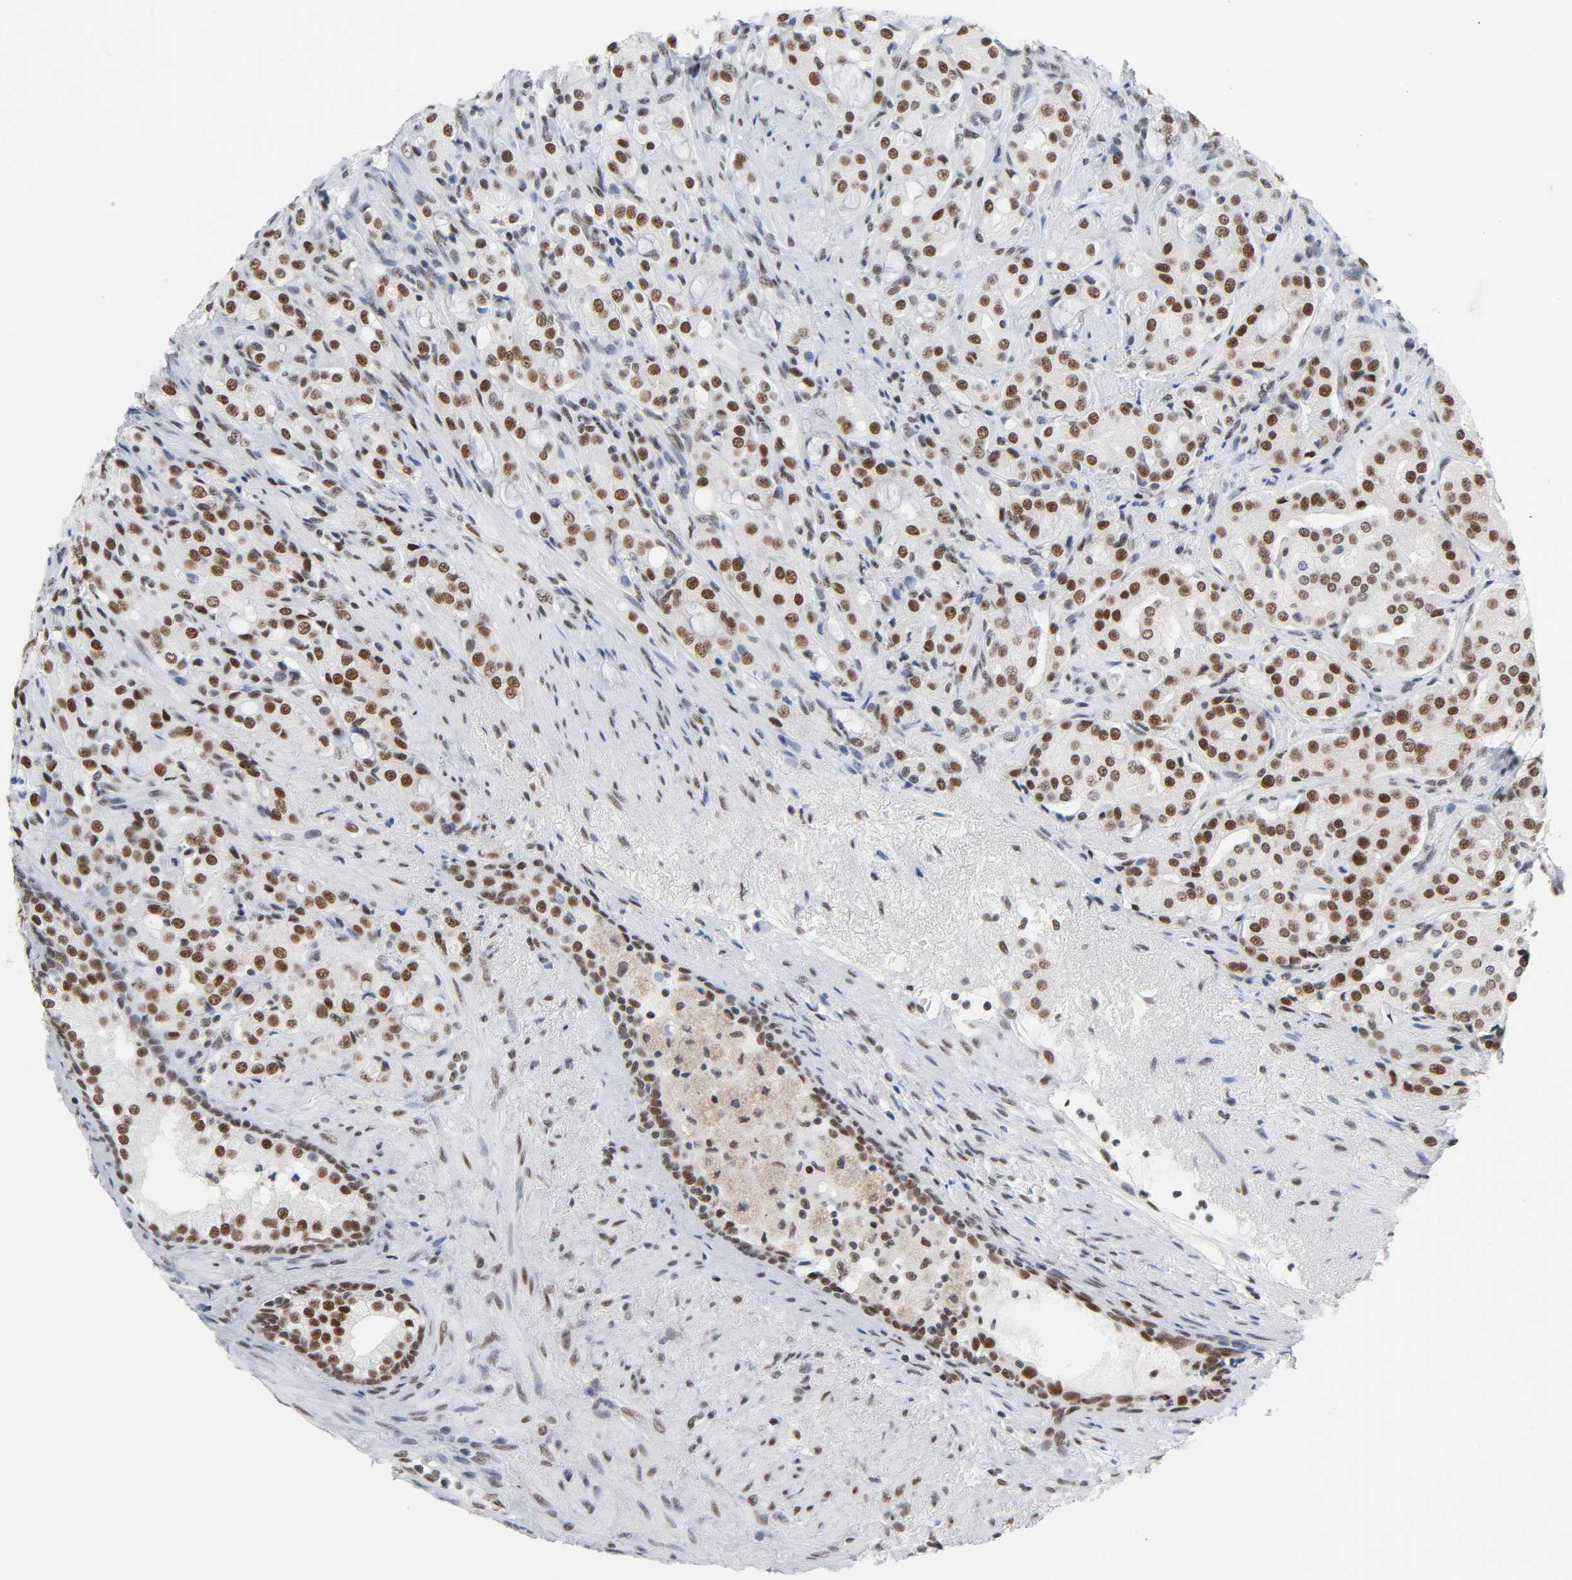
{"staining": {"intensity": "moderate", "quantity": ">75%", "location": "nuclear"}, "tissue": "prostate cancer", "cell_type": "Tumor cells", "image_type": "cancer", "snomed": [{"axis": "morphology", "description": "Adenocarcinoma, High grade"}, {"axis": "topography", "description": "Prostate"}], "caption": "Immunohistochemical staining of human prostate adenocarcinoma (high-grade) demonstrates medium levels of moderate nuclear positivity in approximately >75% of tumor cells.", "gene": "CSTF2", "patient": {"sex": "male", "age": 72}}